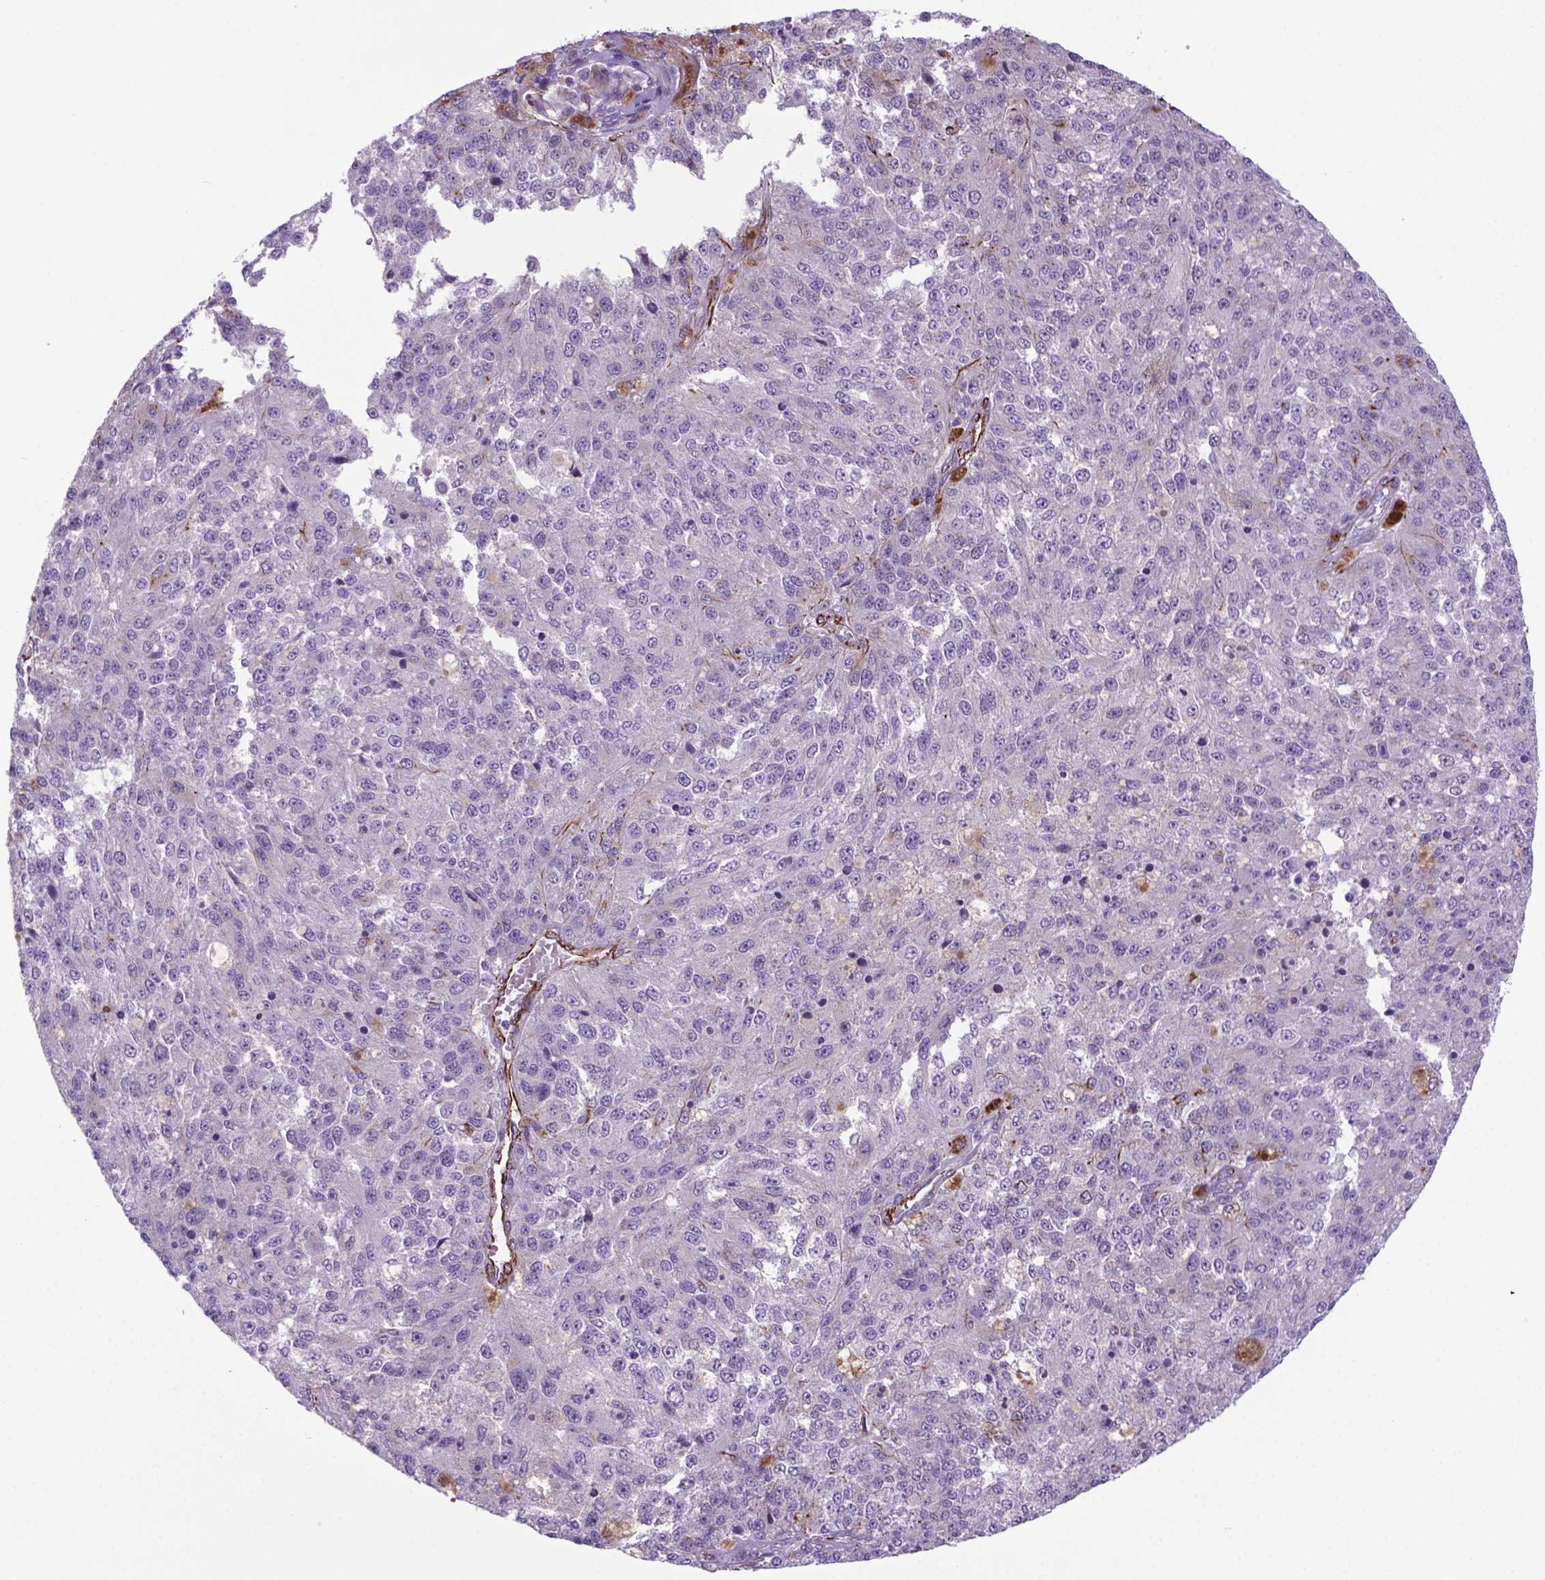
{"staining": {"intensity": "negative", "quantity": "none", "location": "none"}, "tissue": "melanoma", "cell_type": "Tumor cells", "image_type": "cancer", "snomed": [{"axis": "morphology", "description": "Malignant melanoma, Metastatic site"}, {"axis": "topography", "description": "Lymph node"}], "caption": "This photomicrograph is of malignant melanoma (metastatic site) stained with immunohistochemistry (IHC) to label a protein in brown with the nuclei are counter-stained blue. There is no expression in tumor cells.", "gene": "LZTR1", "patient": {"sex": "female", "age": 64}}